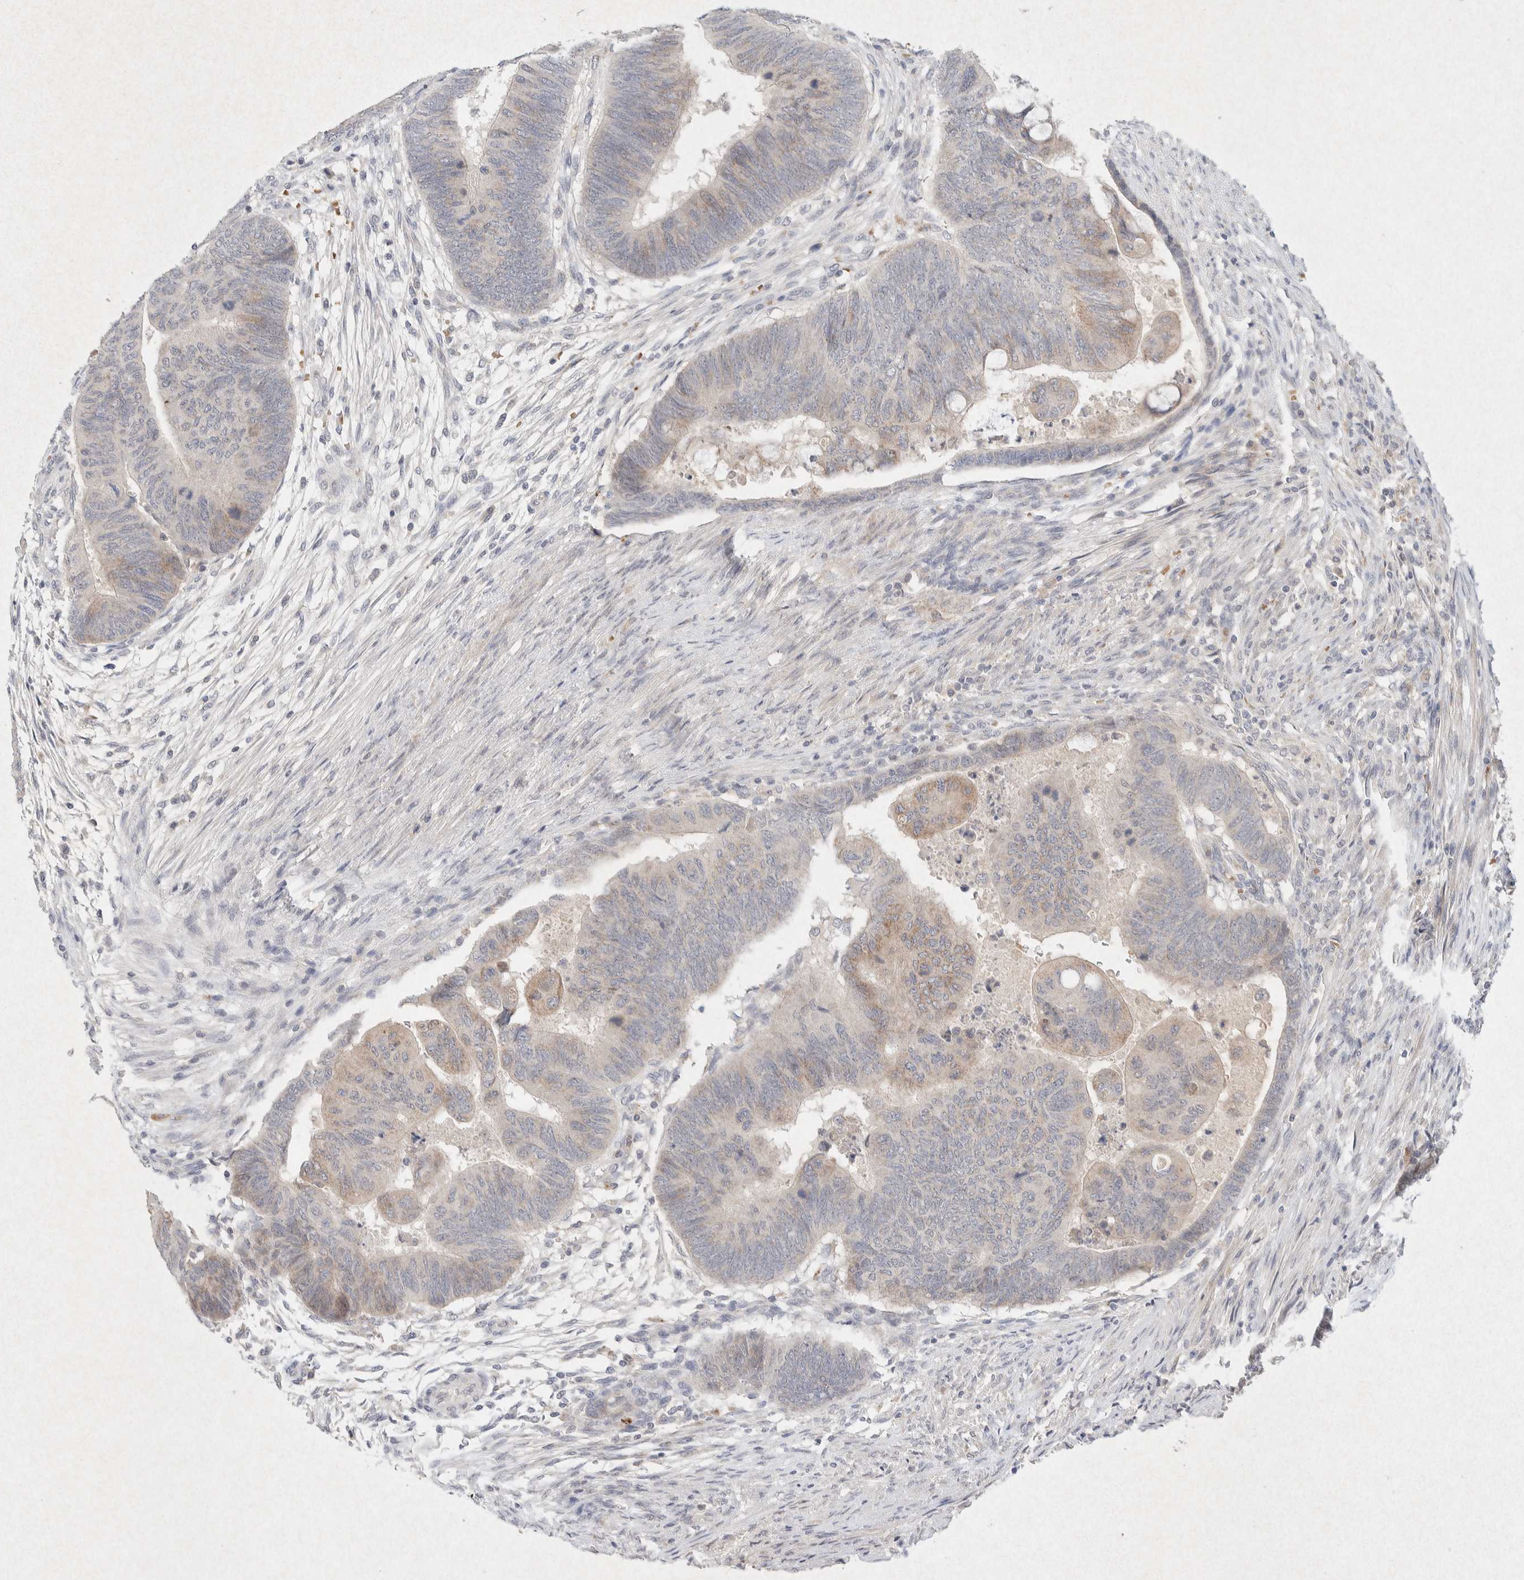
{"staining": {"intensity": "weak", "quantity": "<25%", "location": "cytoplasmic/membranous"}, "tissue": "colorectal cancer", "cell_type": "Tumor cells", "image_type": "cancer", "snomed": [{"axis": "morphology", "description": "Normal tissue, NOS"}, {"axis": "morphology", "description": "Adenocarcinoma, NOS"}, {"axis": "topography", "description": "Rectum"}, {"axis": "topography", "description": "Peripheral nerve tissue"}], "caption": "DAB (3,3'-diaminobenzidine) immunohistochemical staining of human adenocarcinoma (colorectal) shows no significant positivity in tumor cells.", "gene": "GNAI1", "patient": {"sex": "male", "age": 92}}